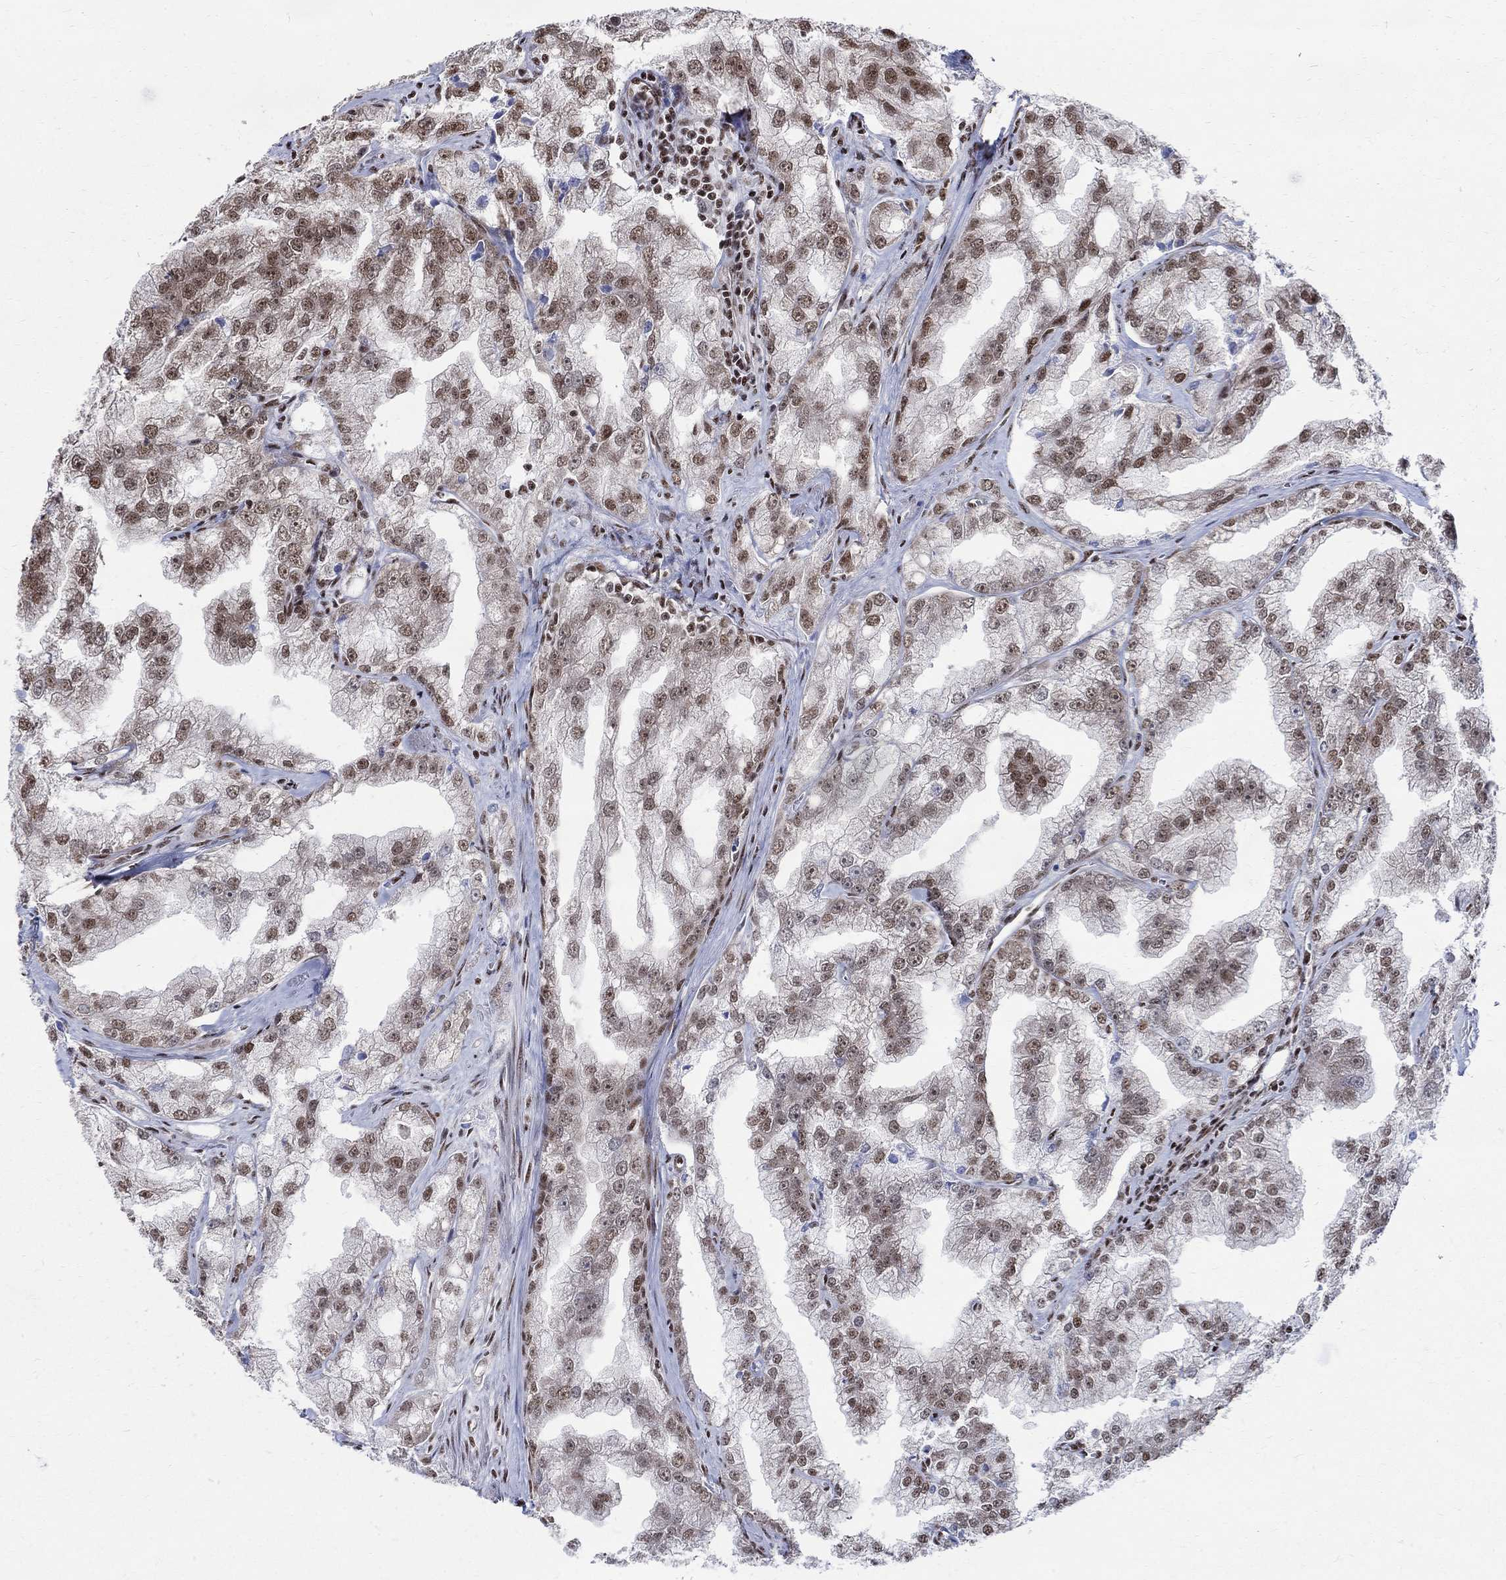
{"staining": {"intensity": "moderate", "quantity": "25%-75%", "location": "nuclear"}, "tissue": "prostate cancer", "cell_type": "Tumor cells", "image_type": "cancer", "snomed": [{"axis": "morphology", "description": "Adenocarcinoma, NOS"}, {"axis": "topography", "description": "Prostate"}], "caption": "IHC staining of adenocarcinoma (prostate), which reveals medium levels of moderate nuclear expression in about 25%-75% of tumor cells indicating moderate nuclear protein expression. The staining was performed using DAB (brown) for protein detection and nuclei were counterstained in hematoxylin (blue).", "gene": "FBXO16", "patient": {"sex": "male", "age": 70}}